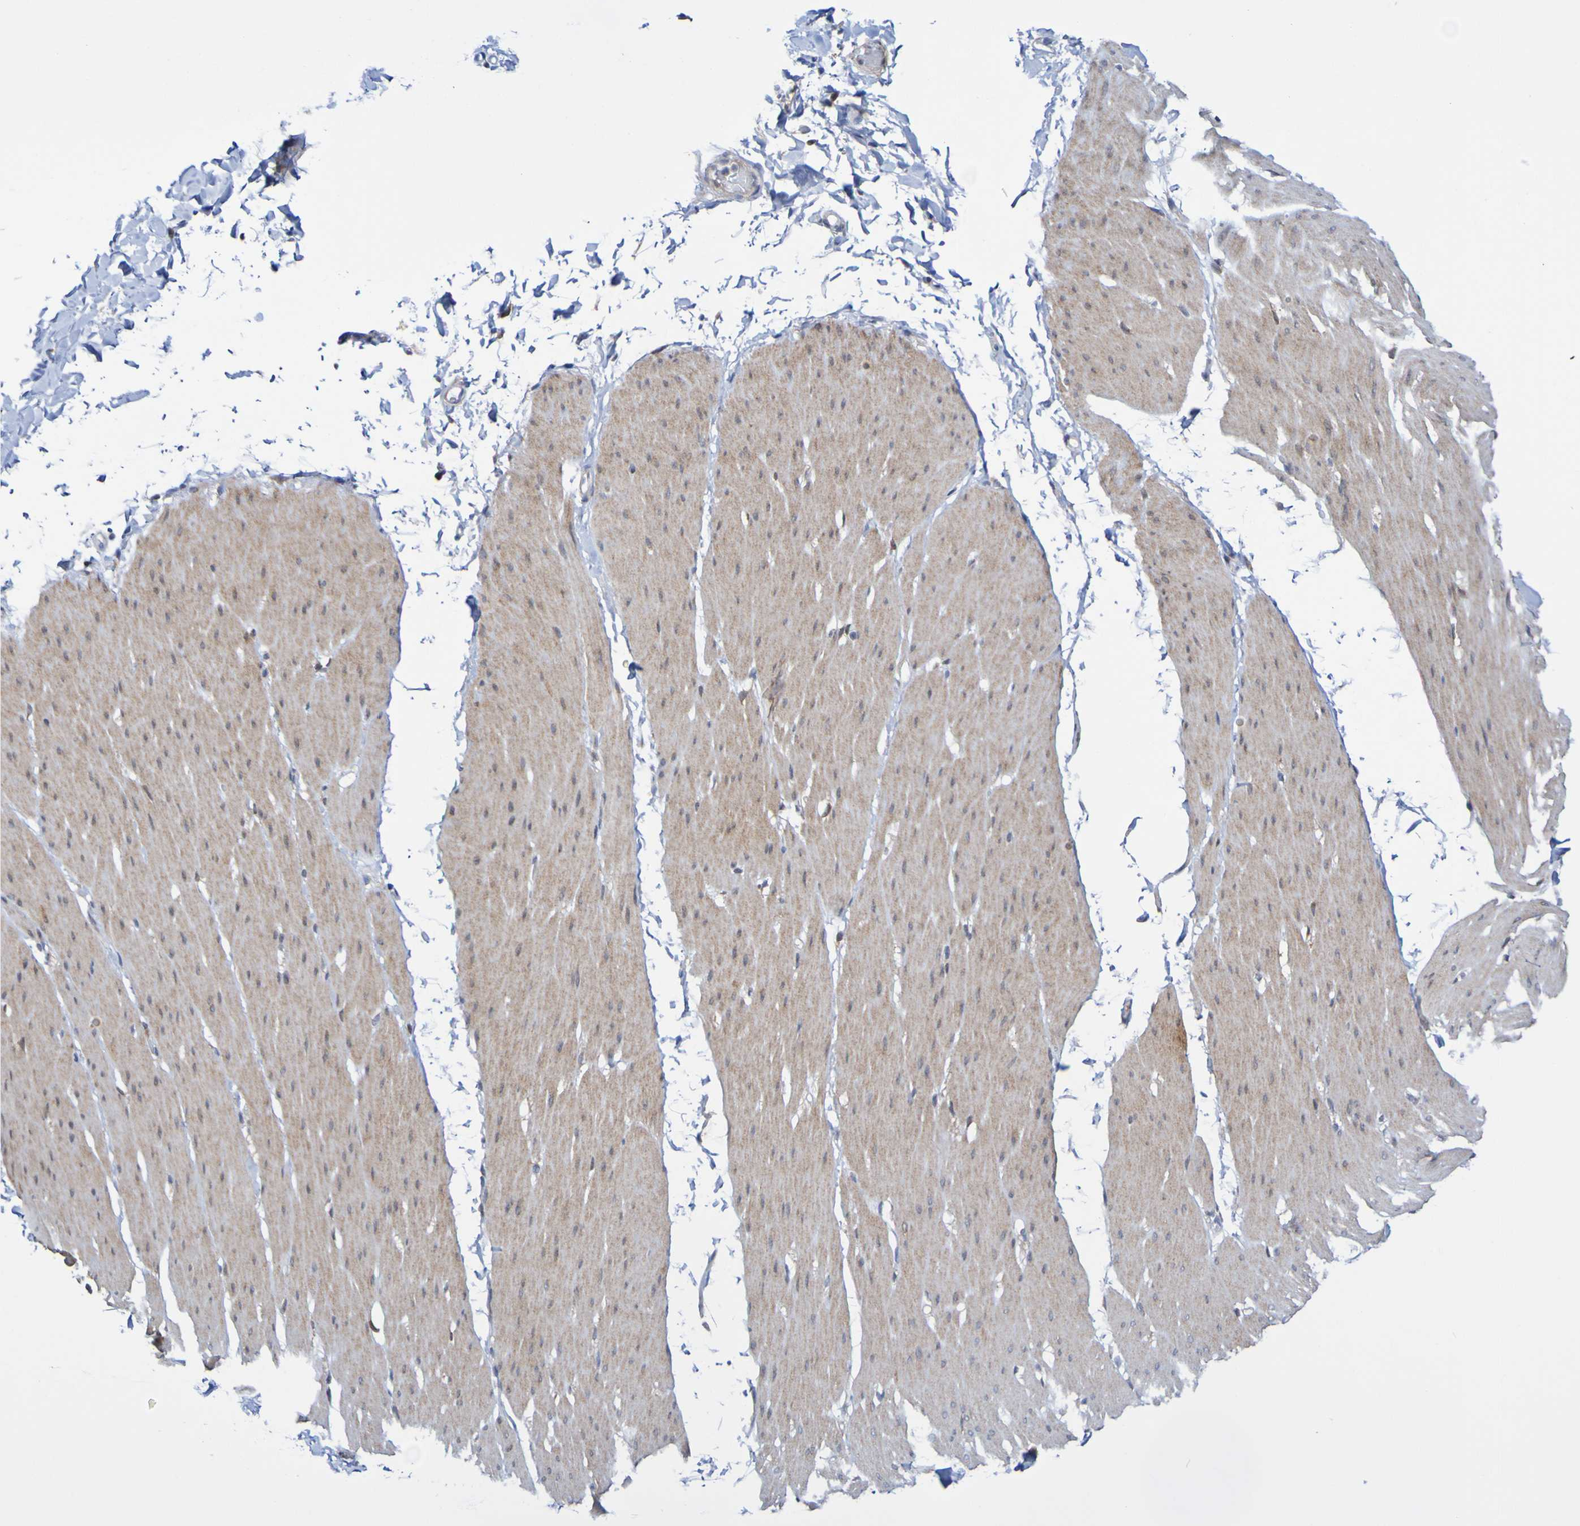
{"staining": {"intensity": "moderate", "quantity": ">75%", "location": "cytoplasmic/membranous"}, "tissue": "smooth muscle", "cell_type": "Smooth muscle cells", "image_type": "normal", "snomed": [{"axis": "morphology", "description": "Normal tissue, NOS"}, {"axis": "topography", "description": "Smooth muscle"}, {"axis": "topography", "description": "Colon"}], "caption": "Protein expression analysis of normal human smooth muscle reveals moderate cytoplasmic/membranous positivity in about >75% of smooth muscle cells. The staining was performed using DAB, with brown indicating positive protein expression. Nuclei are stained blue with hematoxylin.", "gene": "ATIC", "patient": {"sex": "male", "age": 67}}